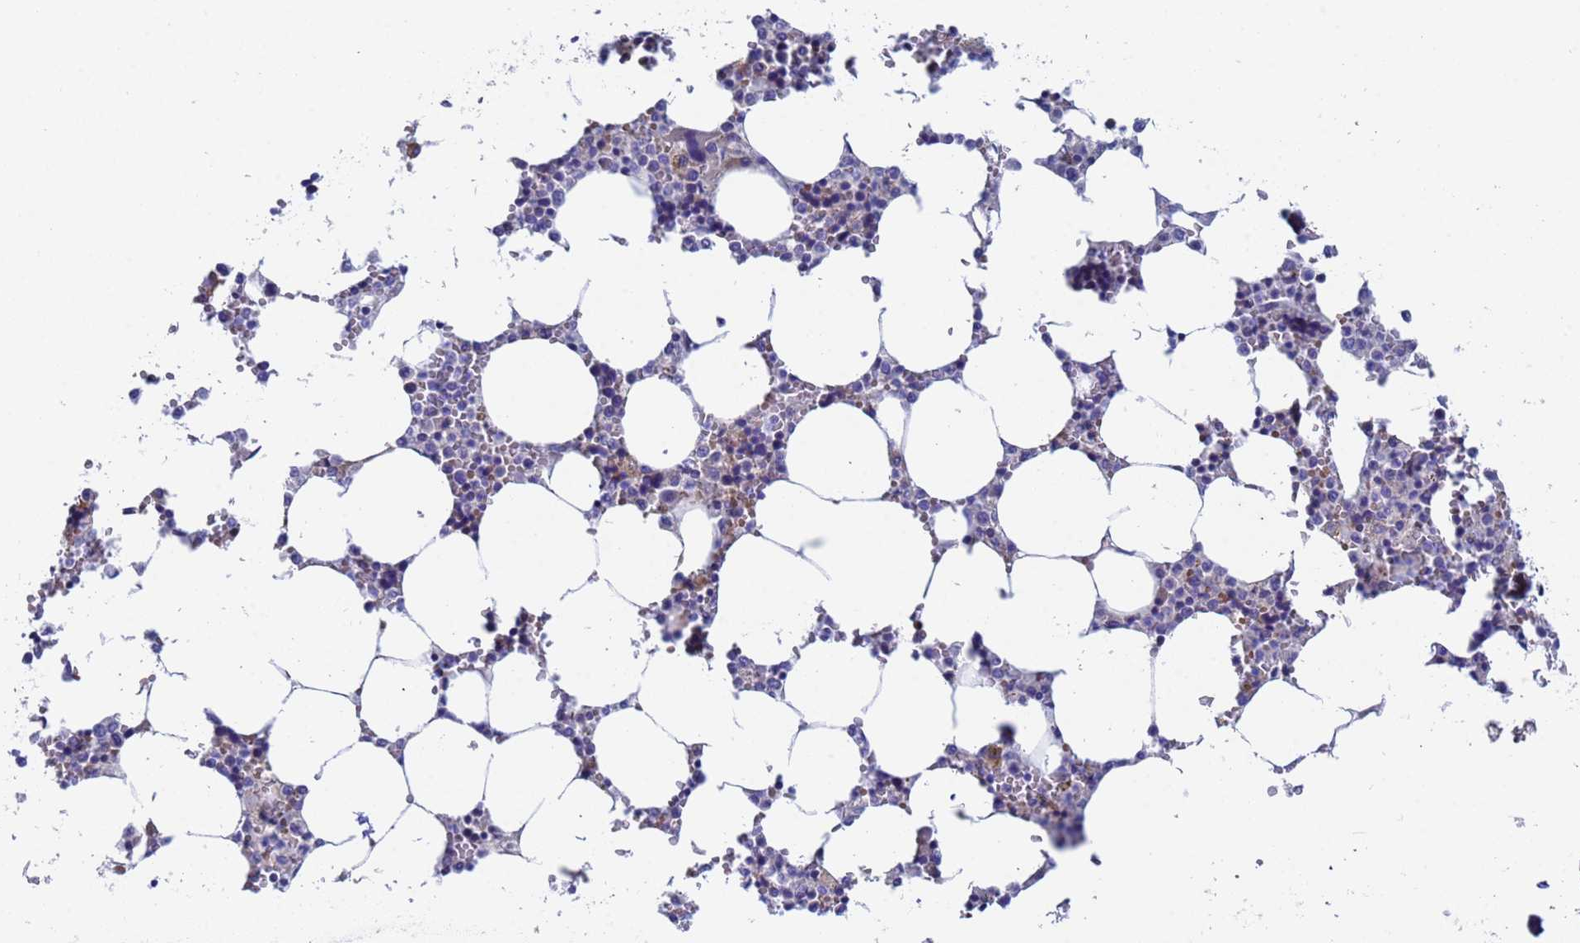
{"staining": {"intensity": "moderate", "quantity": "<25%", "location": "cytoplasmic/membranous"}, "tissue": "bone marrow", "cell_type": "Hematopoietic cells", "image_type": "normal", "snomed": [{"axis": "morphology", "description": "Normal tissue, NOS"}, {"axis": "topography", "description": "Bone marrow"}], "caption": "A low amount of moderate cytoplasmic/membranous staining is appreciated in approximately <25% of hematopoietic cells in unremarkable bone marrow. (Brightfield microscopy of DAB IHC at high magnification).", "gene": "UBE2O", "patient": {"sex": "male", "age": 64}}